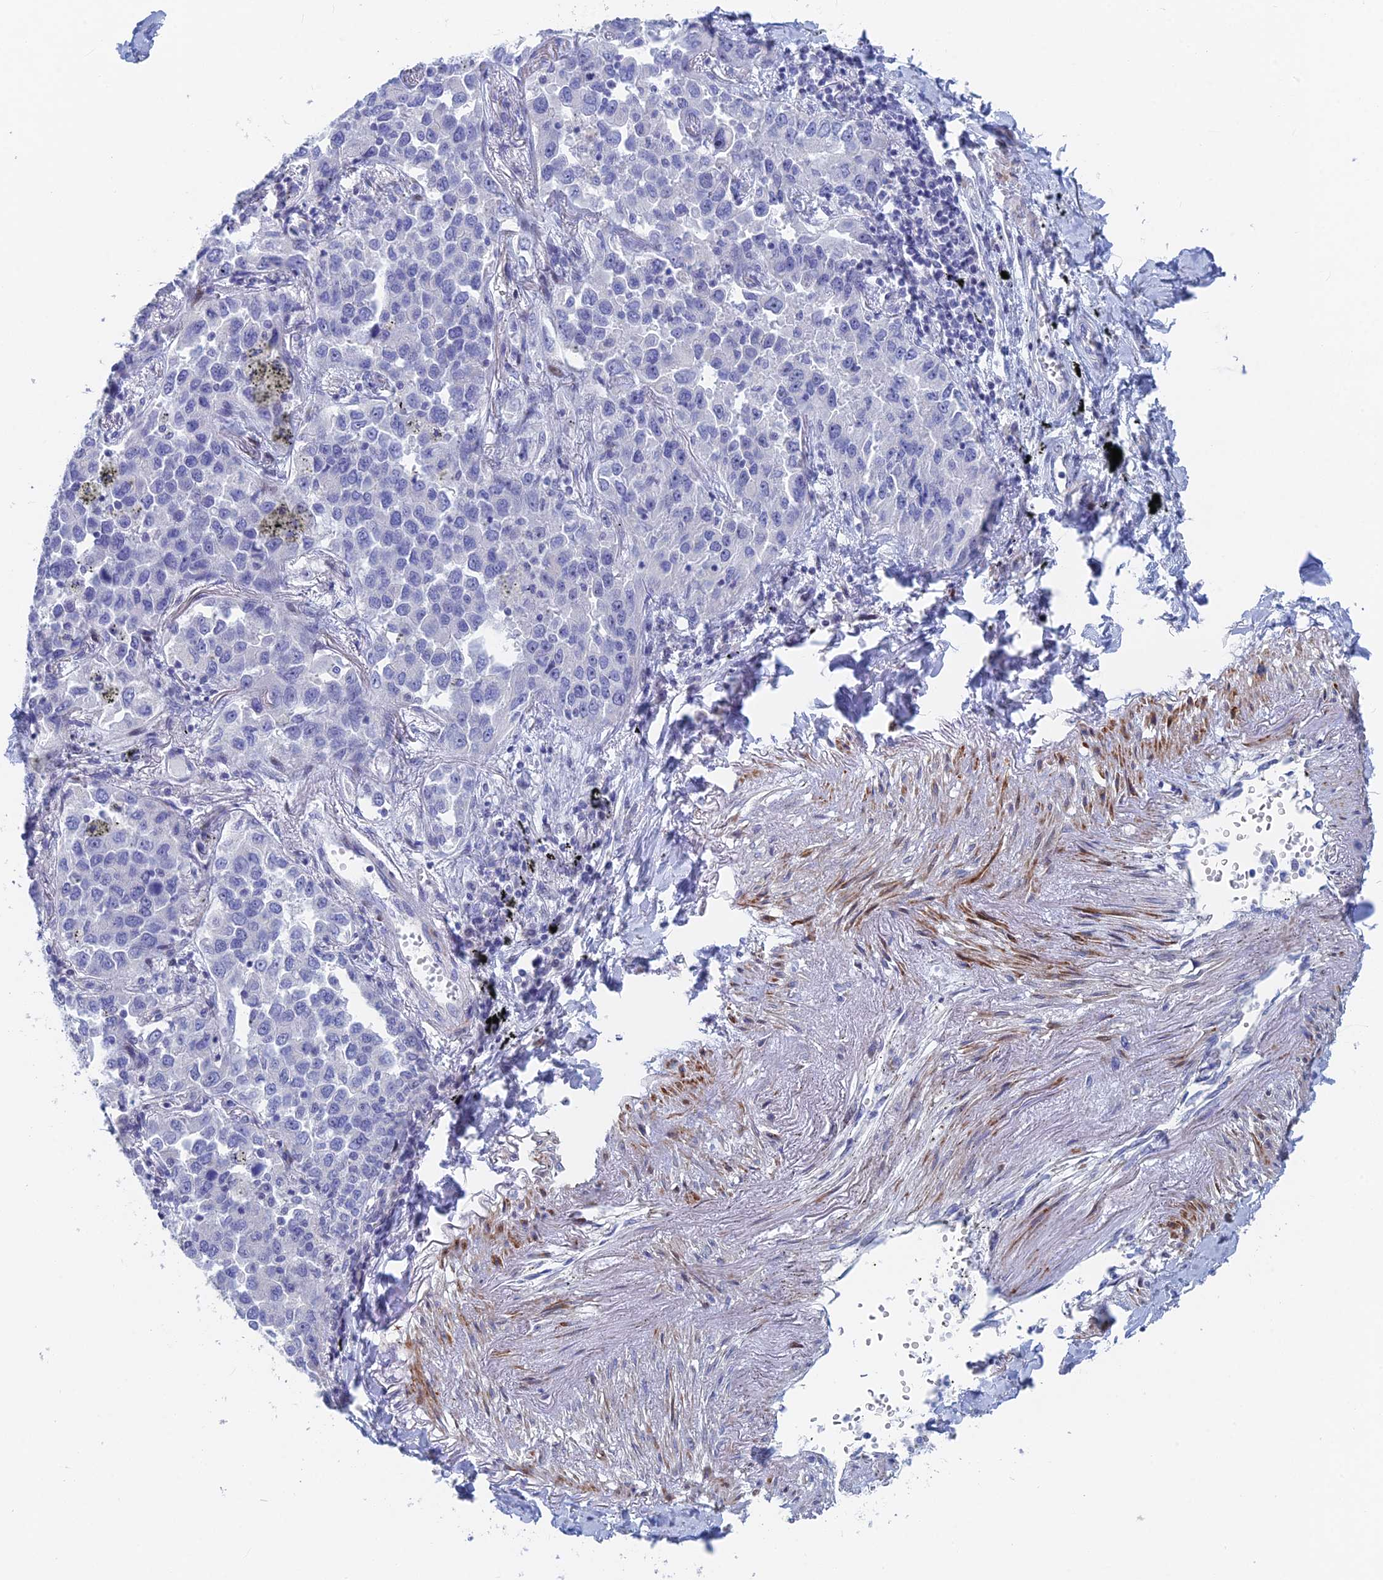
{"staining": {"intensity": "negative", "quantity": "none", "location": "none"}, "tissue": "lung cancer", "cell_type": "Tumor cells", "image_type": "cancer", "snomed": [{"axis": "morphology", "description": "Adenocarcinoma, NOS"}, {"axis": "topography", "description": "Lung"}], "caption": "Immunohistochemistry (IHC) micrograph of human lung cancer stained for a protein (brown), which shows no positivity in tumor cells.", "gene": "DRGX", "patient": {"sex": "male", "age": 67}}